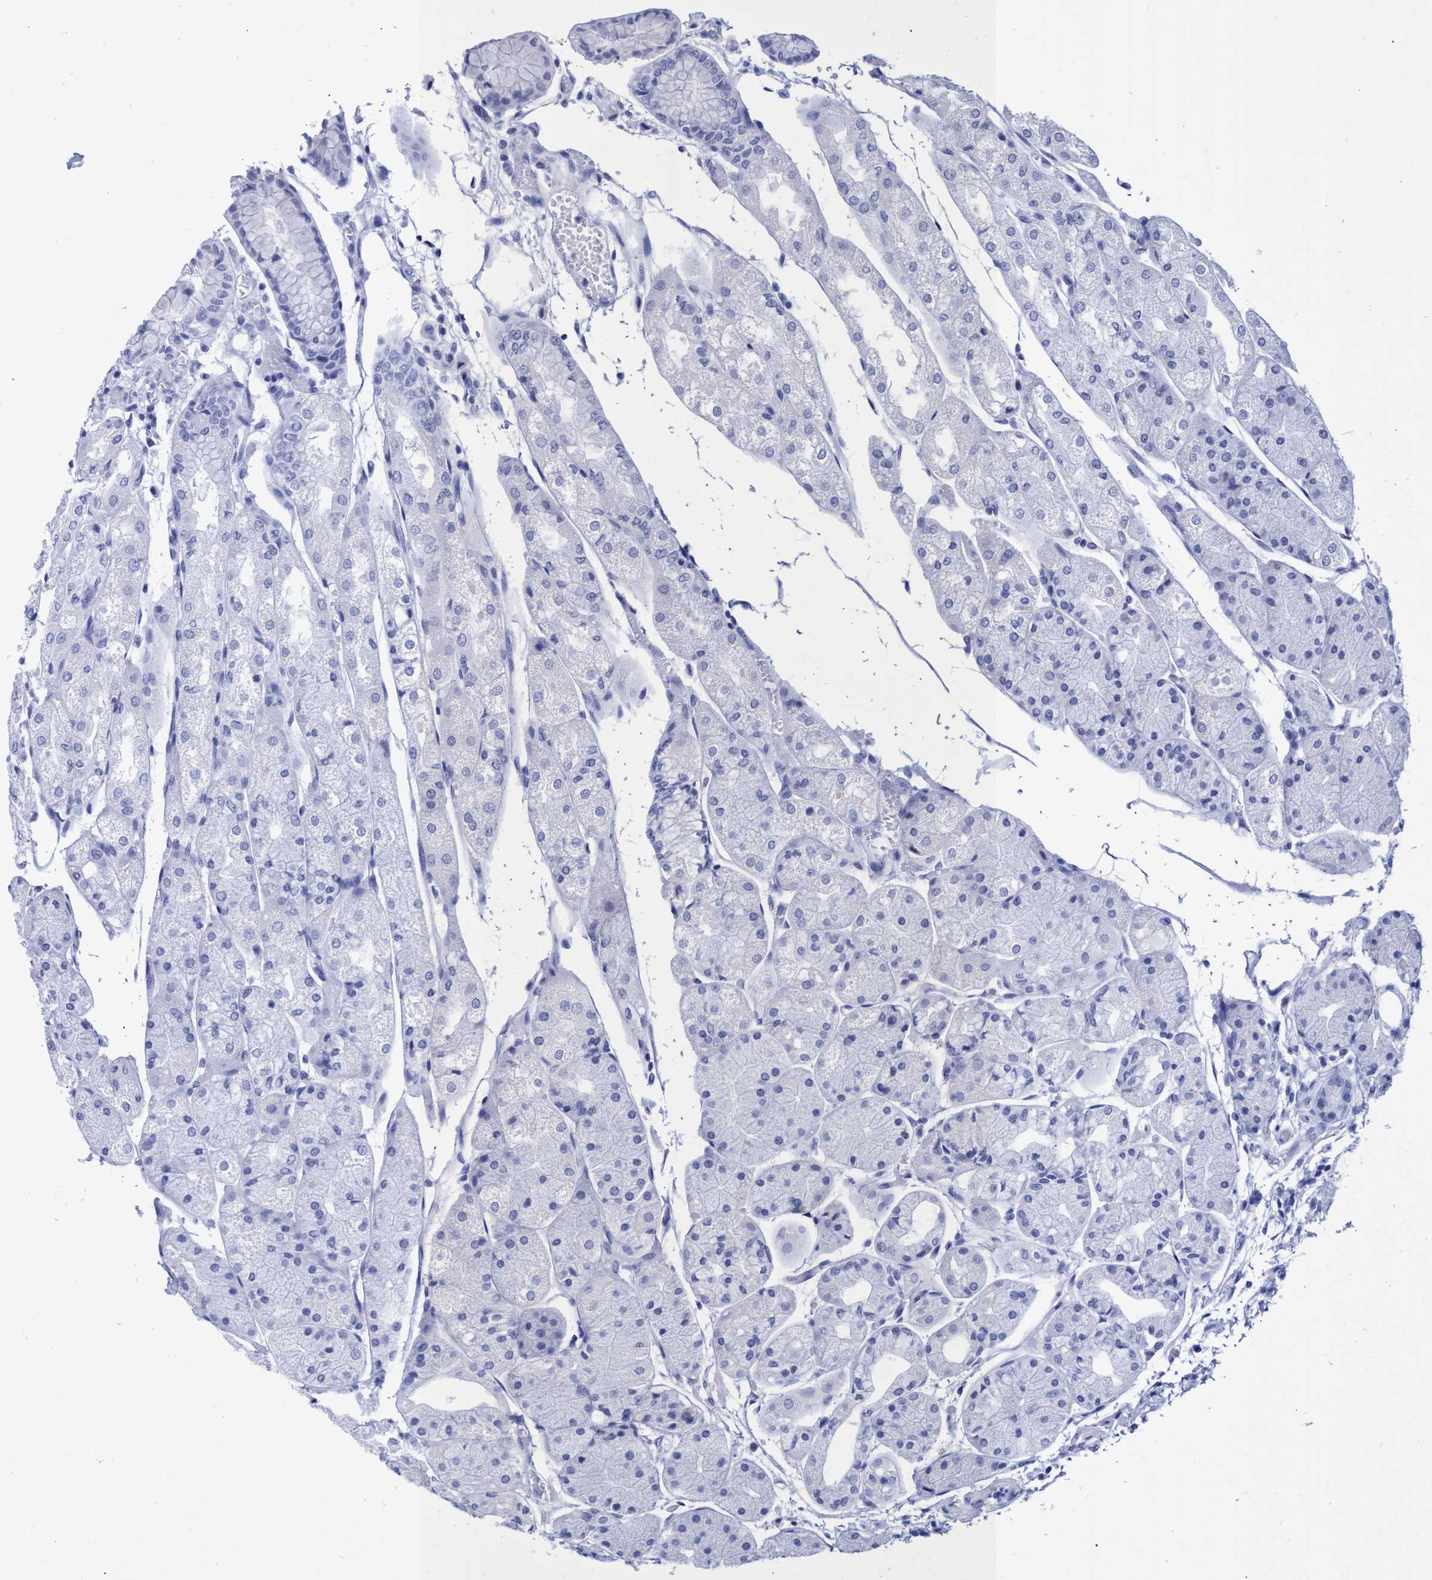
{"staining": {"intensity": "negative", "quantity": "none", "location": "none"}, "tissue": "stomach", "cell_type": "Glandular cells", "image_type": "normal", "snomed": [{"axis": "morphology", "description": "Normal tissue, NOS"}, {"axis": "topography", "description": "Stomach, upper"}], "caption": "Histopathology image shows no protein staining in glandular cells of benign stomach. (Brightfield microscopy of DAB immunohistochemistry at high magnification).", "gene": "INSL6", "patient": {"sex": "male", "age": 72}}